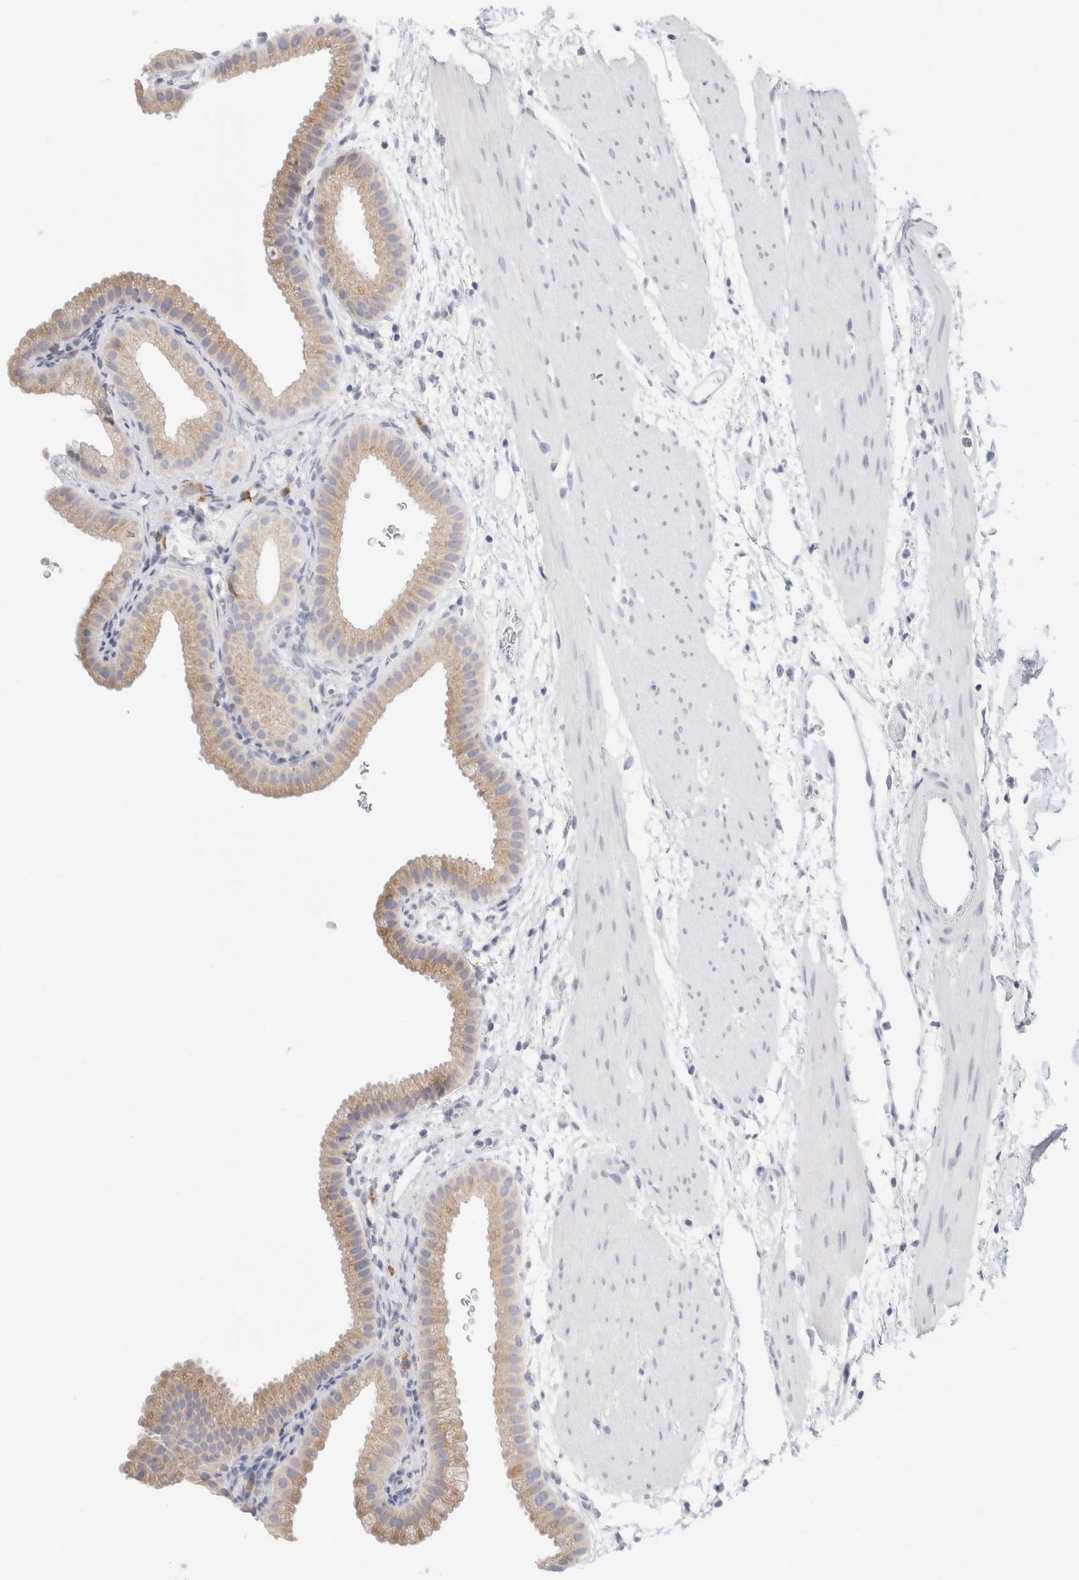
{"staining": {"intensity": "weak", "quantity": "25%-75%", "location": "cytoplasmic/membranous"}, "tissue": "gallbladder", "cell_type": "Glandular cells", "image_type": "normal", "snomed": [{"axis": "morphology", "description": "Normal tissue, NOS"}, {"axis": "topography", "description": "Gallbladder"}], "caption": "Normal gallbladder demonstrates weak cytoplasmic/membranous positivity in approximately 25%-75% of glandular cells.", "gene": "CSK", "patient": {"sex": "female", "age": 64}}